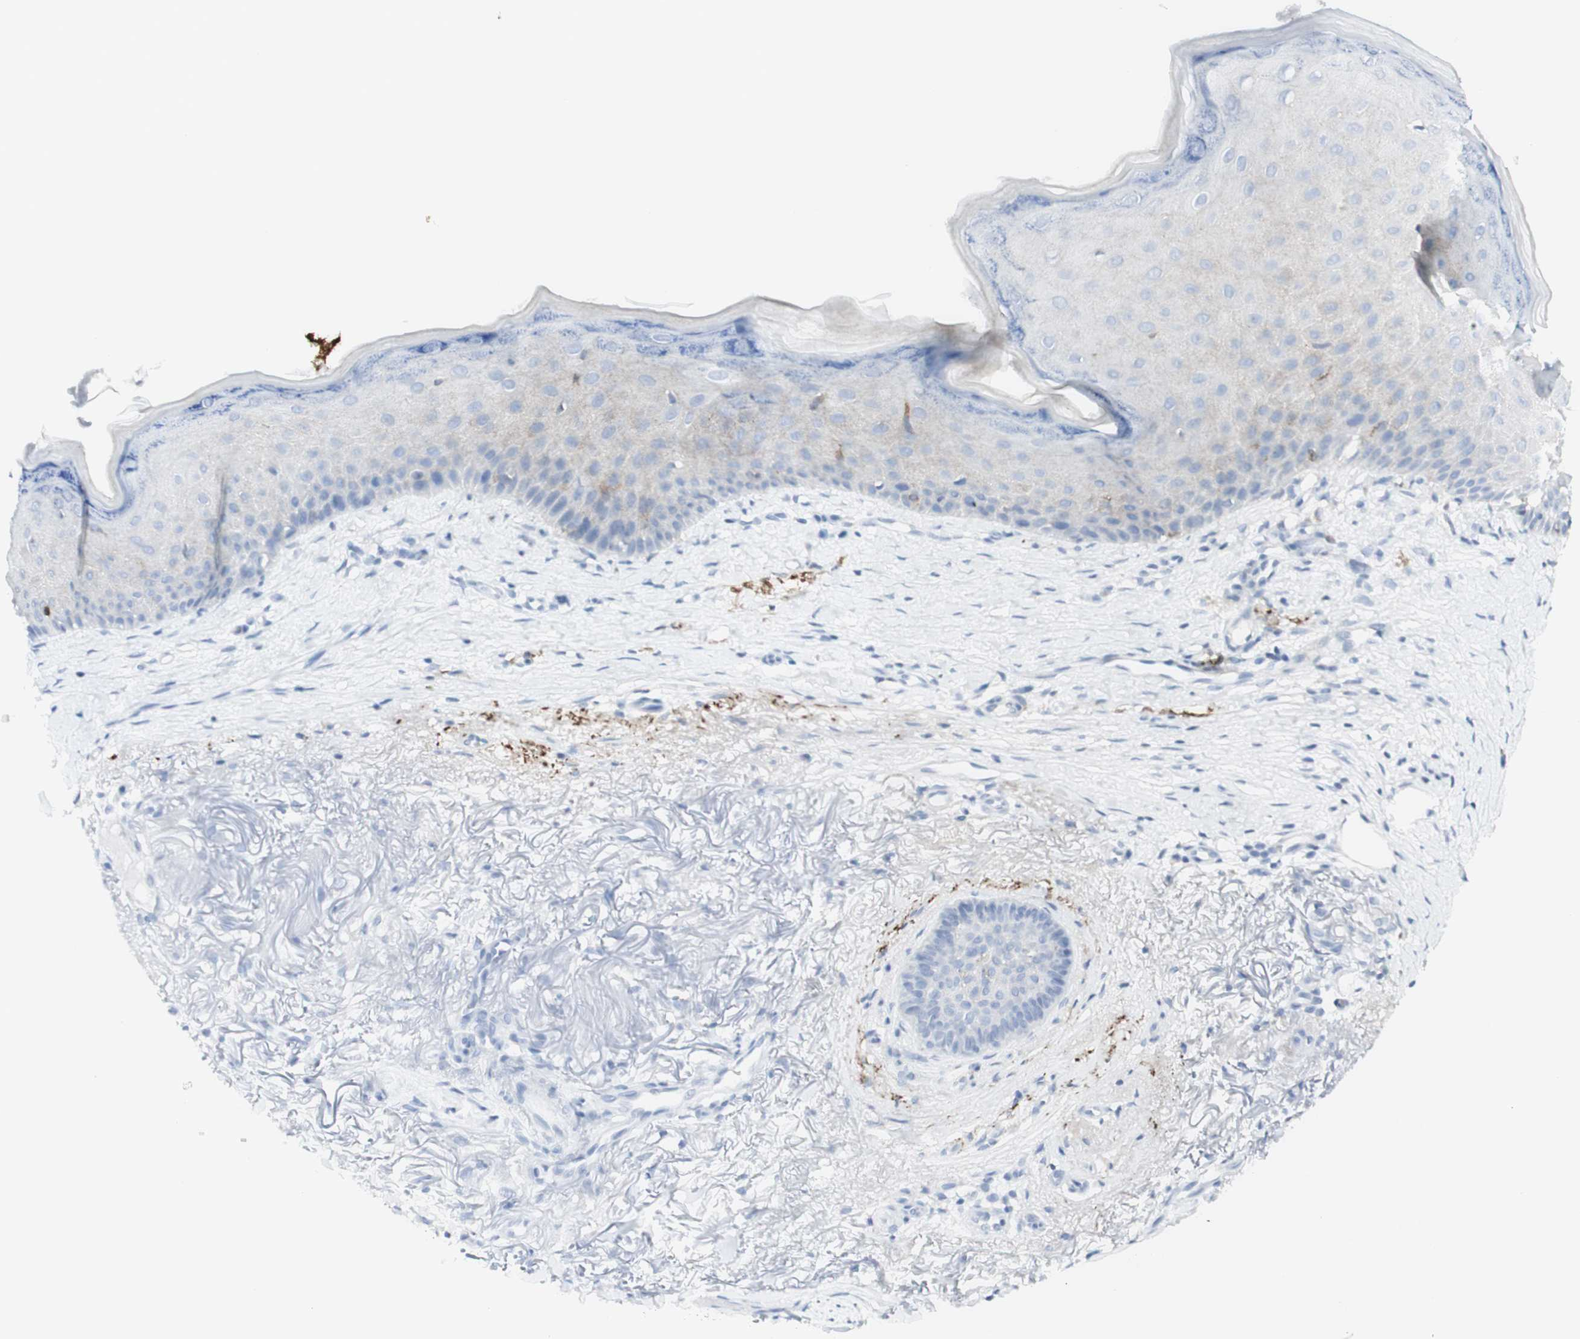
{"staining": {"intensity": "weak", "quantity": "25%-75%", "location": "cytoplasmic/membranous"}, "tissue": "skin cancer", "cell_type": "Tumor cells", "image_type": "cancer", "snomed": [{"axis": "morphology", "description": "Basal cell carcinoma"}, {"axis": "topography", "description": "Skin"}], "caption": "Skin cancer (basal cell carcinoma) was stained to show a protein in brown. There is low levels of weak cytoplasmic/membranous expression in approximately 25%-75% of tumor cells. The staining was performed using DAB (3,3'-diaminobenzidine) to visualize the protein expression in brown, while the nuclei were stained in blue with hematoxylin (Magnification: 20x).", "gene": "MDK", "patient": {"sex": "female", "age": 70}}